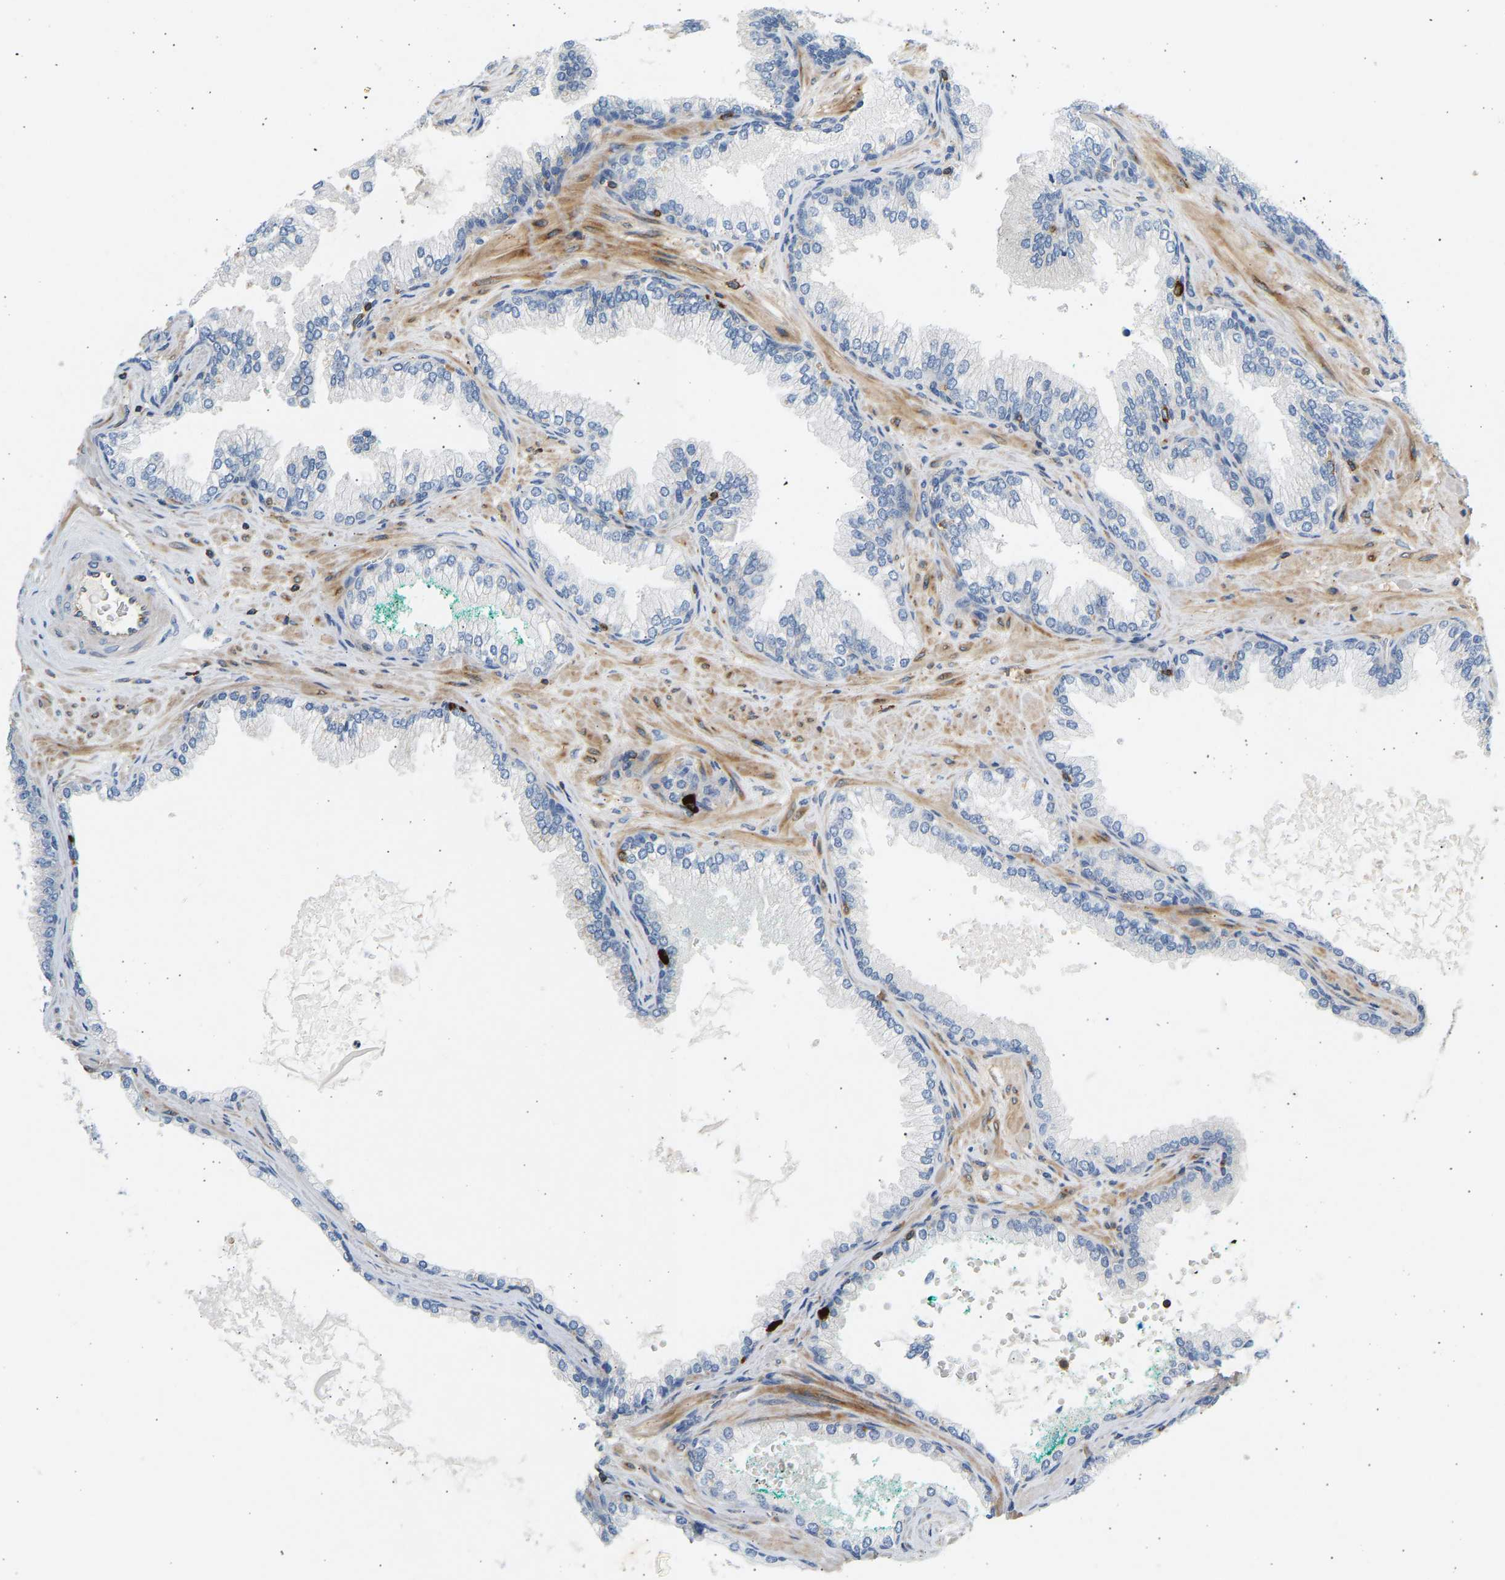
{"staining": {"intensity": "negative", "quantity": "none", "location": "none"}, "tissue": "prostate cancer", "cell_type": "Tumor cells", "image_type": "cancer", "snomed": [{"axis": "morphology", "description": "Adenocarcinoma, High grade"}, {"axis": "topography", "description": "Prostate"}], "caption": "Tumor cells show no significant positivity in prostate cancer (high-grade adenocarcinoma).", "gene": "FNBP1", "patient": {"sex": "male", "age": 71}}